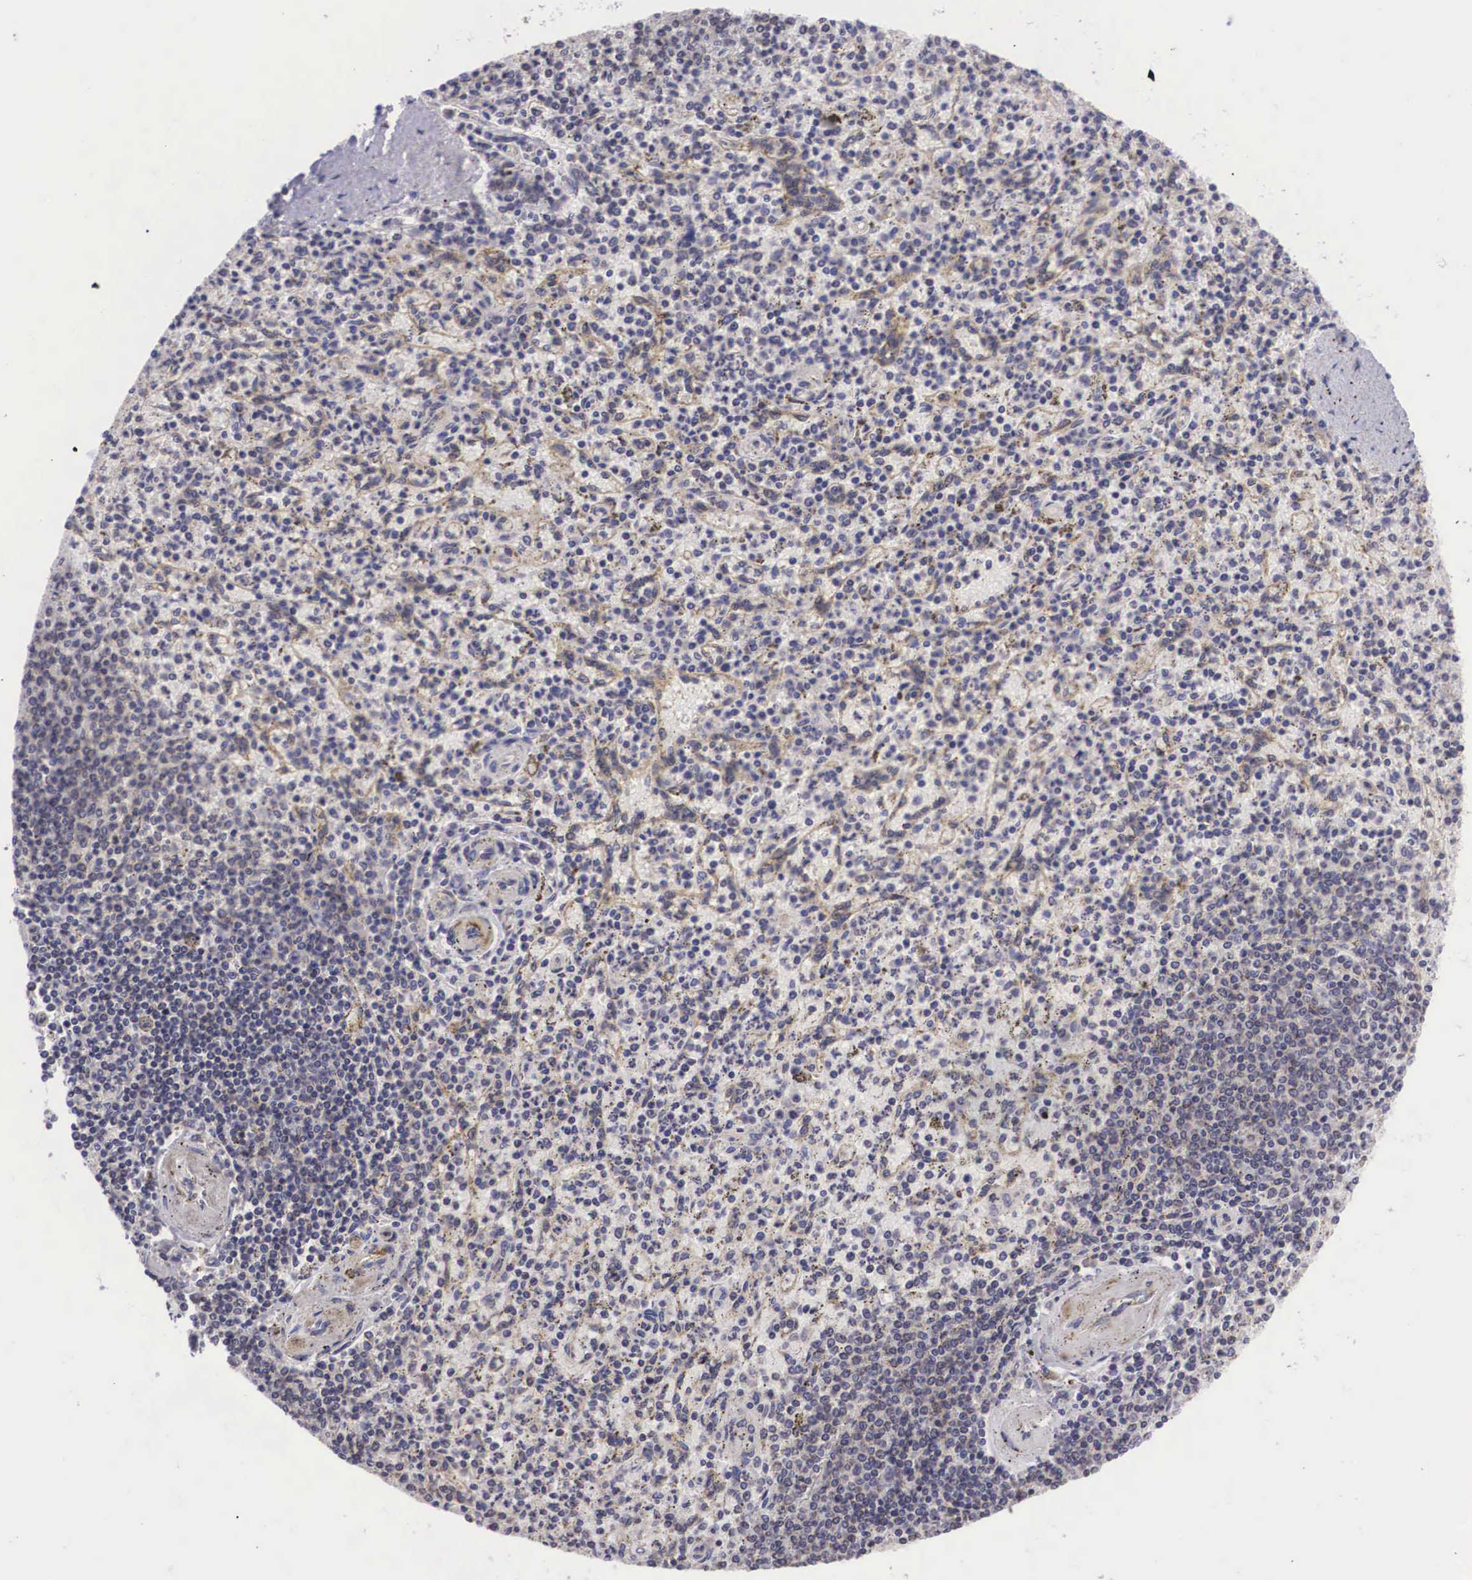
{"staining": {"intensity": "negative", "quantity": "none", "location": "none"}, "tissue": "spleen", "cell_type": "Cells in red pulp", "image_type": "normal", "snomed": [{"axis": "morphology", "description": "Normal tissue, NOS"}, {"axis": "topography", "description": "Spleen"}], "caption": "DAB (3,3'-diaminobenzidine) immunohistochemical staining of normal spleen reveals no significant expression in cells in red pulp.", "gene": "ARG2", "patient": {"sex": "male", "age": 72}}